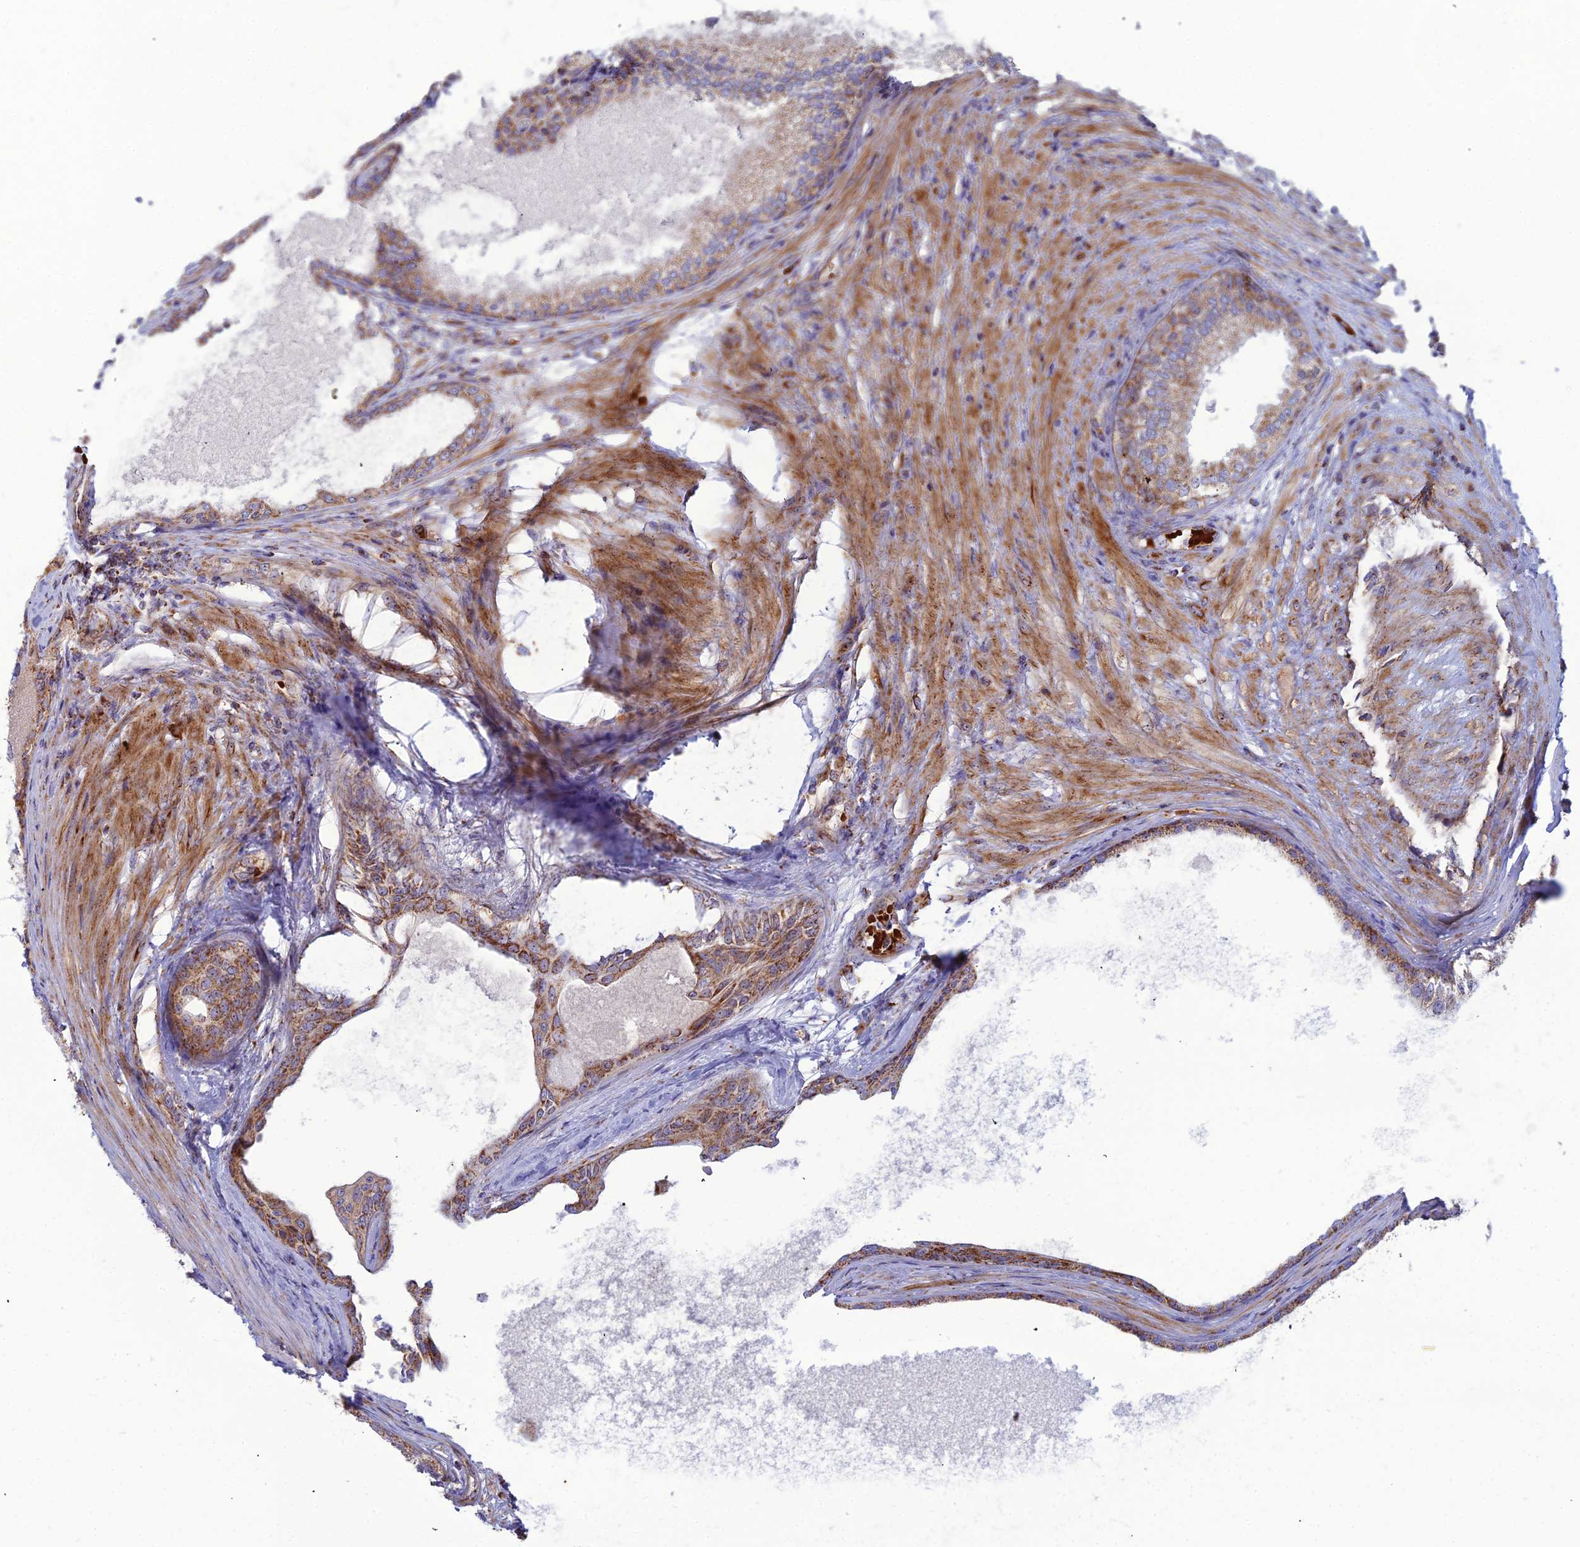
{"staining": {"intensity": "moderate", "quantity": ">75%", "location": "cytoplasmic/membranous"}, "tissue": "prostate", "cell_type": "Glandular cells", "image_type": "normal", "snomed": [{"axis": "morphology", "description": "Normal tissue, NOS"}, {"axis": "topography", "description": "Prostate"}], "caption": "IHC staining of benign prostate, which displays medium levels of moderate cytoplasmic/membranous staining in approximately >75% of glandular cells indicating moderate cytoplasmic/membranous protein staining. The staining was performed using DAB (3,3'-diaminobenzidine) (brown) for protein detection and nuclei were counterstained in hematoxylin (blue).", "gene": "SLC35F4", "patient": {"sex": "male", "age": 76}}